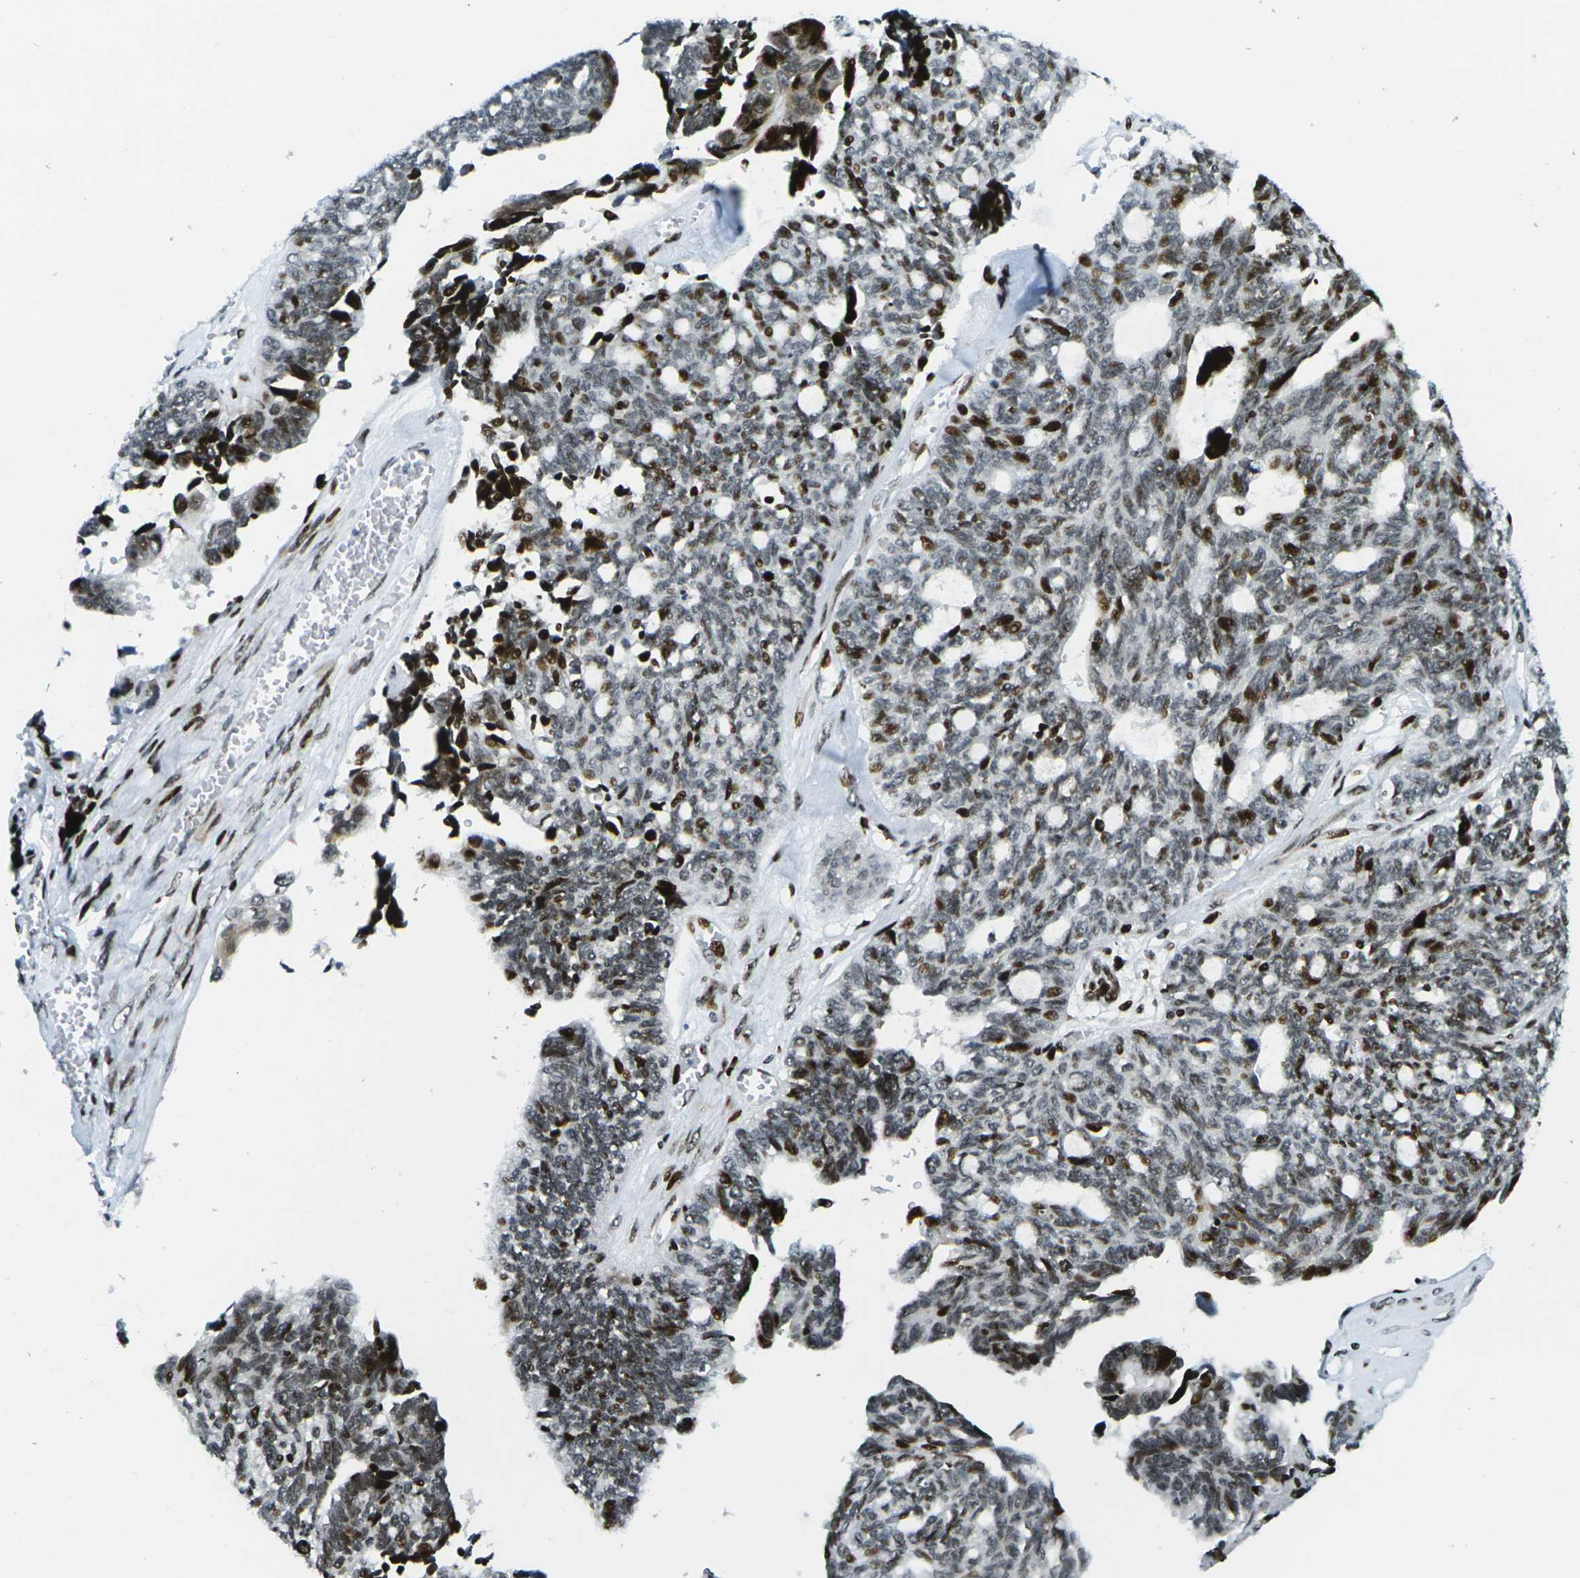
{"staining": {"intensity": "strong", "quantity": "25%-75%", "location": "nuclear"}, "tissue": "ovarian cancer", "cell_type": "Tumor cells", "image_type": "cancer", "snomed": [{"axis": "morphology", "description": "Cystadenocarcinoma, serous, NOS"}, {"axis": "topography", "description": "Ovary"}], "caption": "Immunohistochemistry (IHC) photomicrograph of neoplastic tissue: human serous cystadenocarcinoma (ovarian) stained using IHC demonstrates high levels of strong protein expression localized specifically in the nuclear of tumor cells, appearing as a nuclear brown color.", "gene": "H3-3A", "patient": {"sex": "female", "age": 79}}